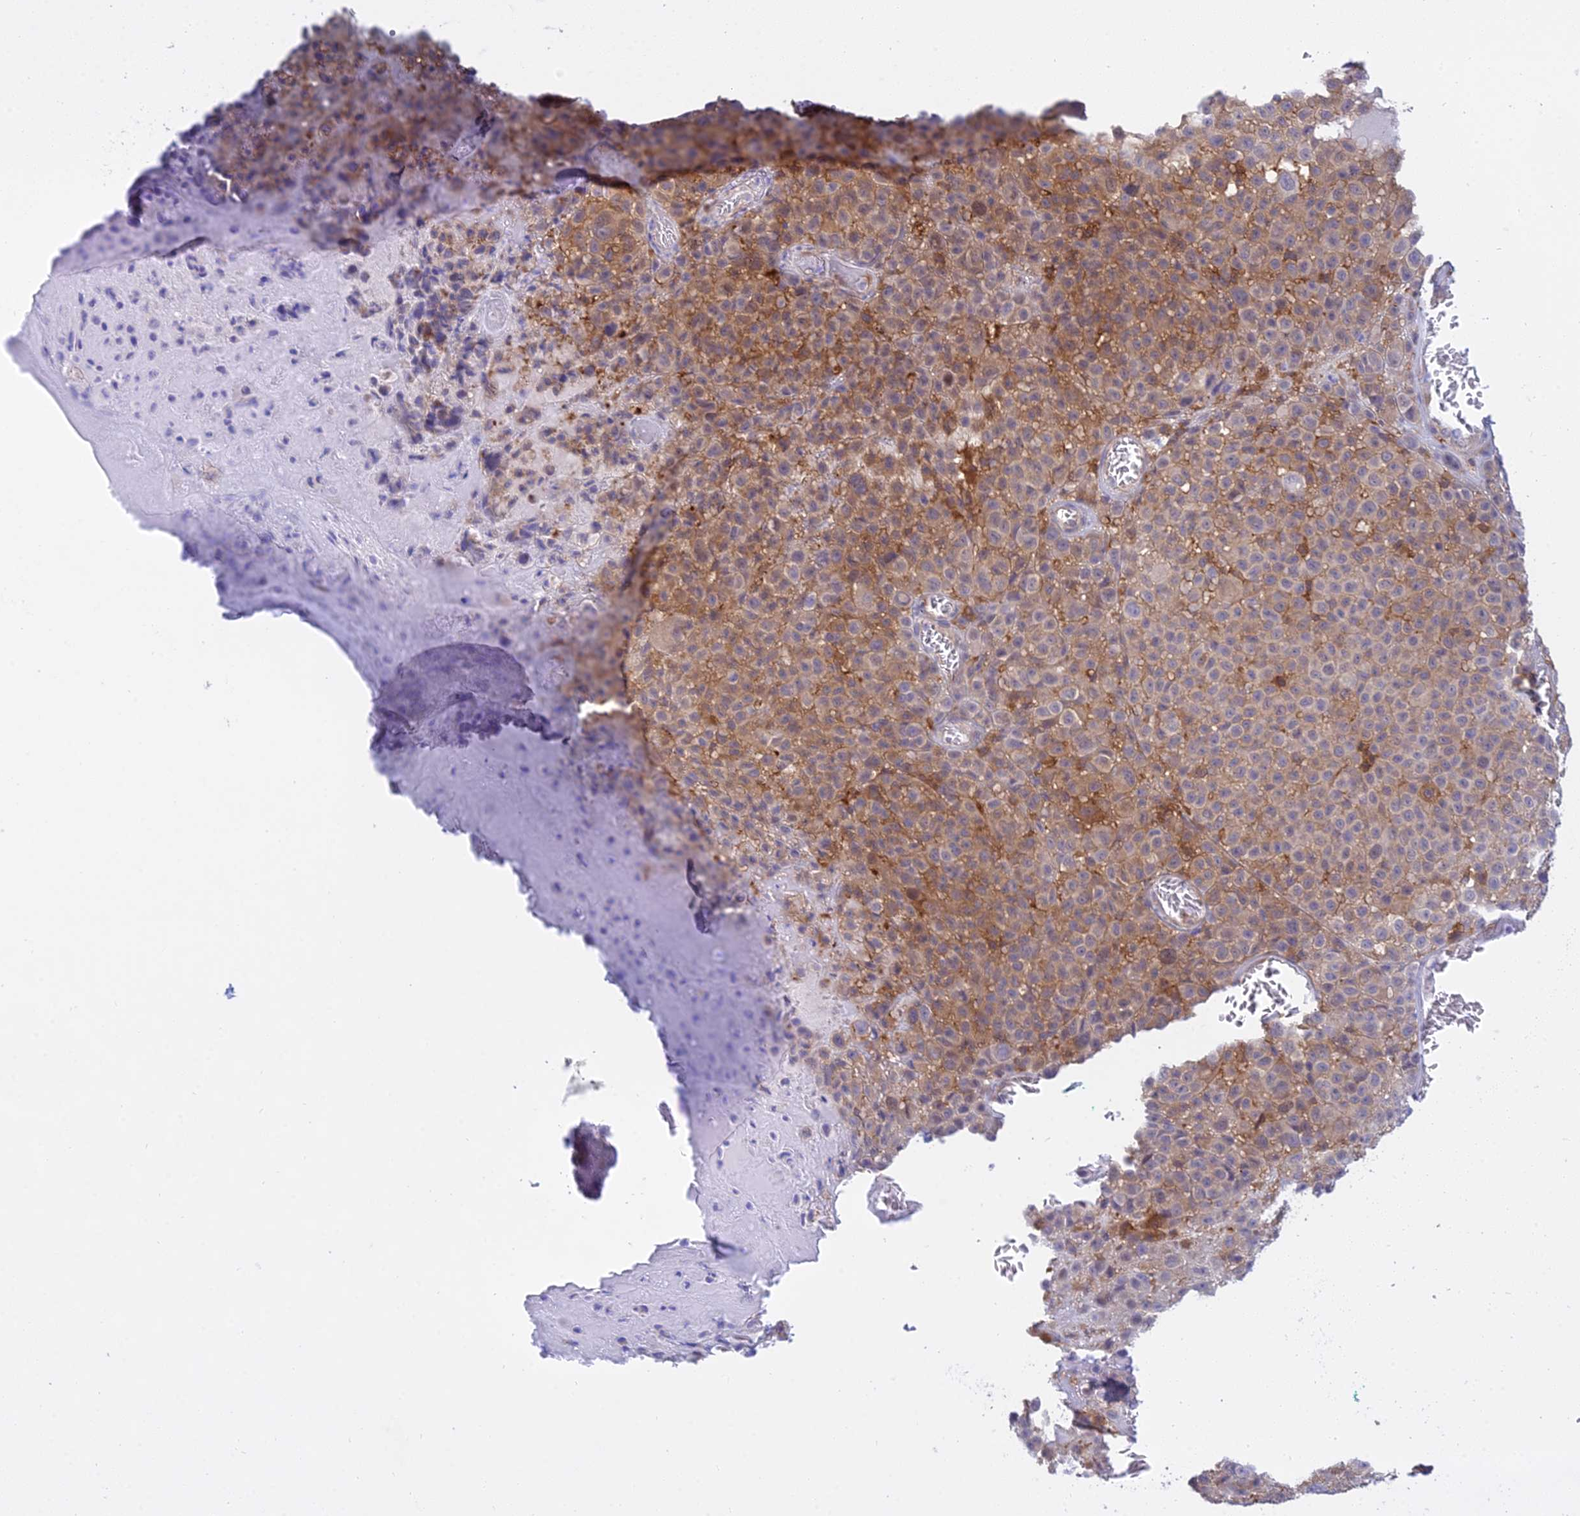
{"staining": {"intensity": "weak", "quantity": "25%-75%", "location": "cytoplasmic/membranous"}, "tissue": "melanoma", "cell_type": "Tumor cells", "image_type": "cancer", "snomed": [{"axis": "morphology", "description": "Malignant melanoma, NOS"}, {"axis": "topography", "description": "Skin"}], "caption": "Brown immunohistochemical staining in malignant melanoma demonstrates weak cytoplasmic/membranous staining in approximately 25%-75% of tumor cells.", "gene": "UBE2G1", "patient": {"sex": "female", "age": 94}}